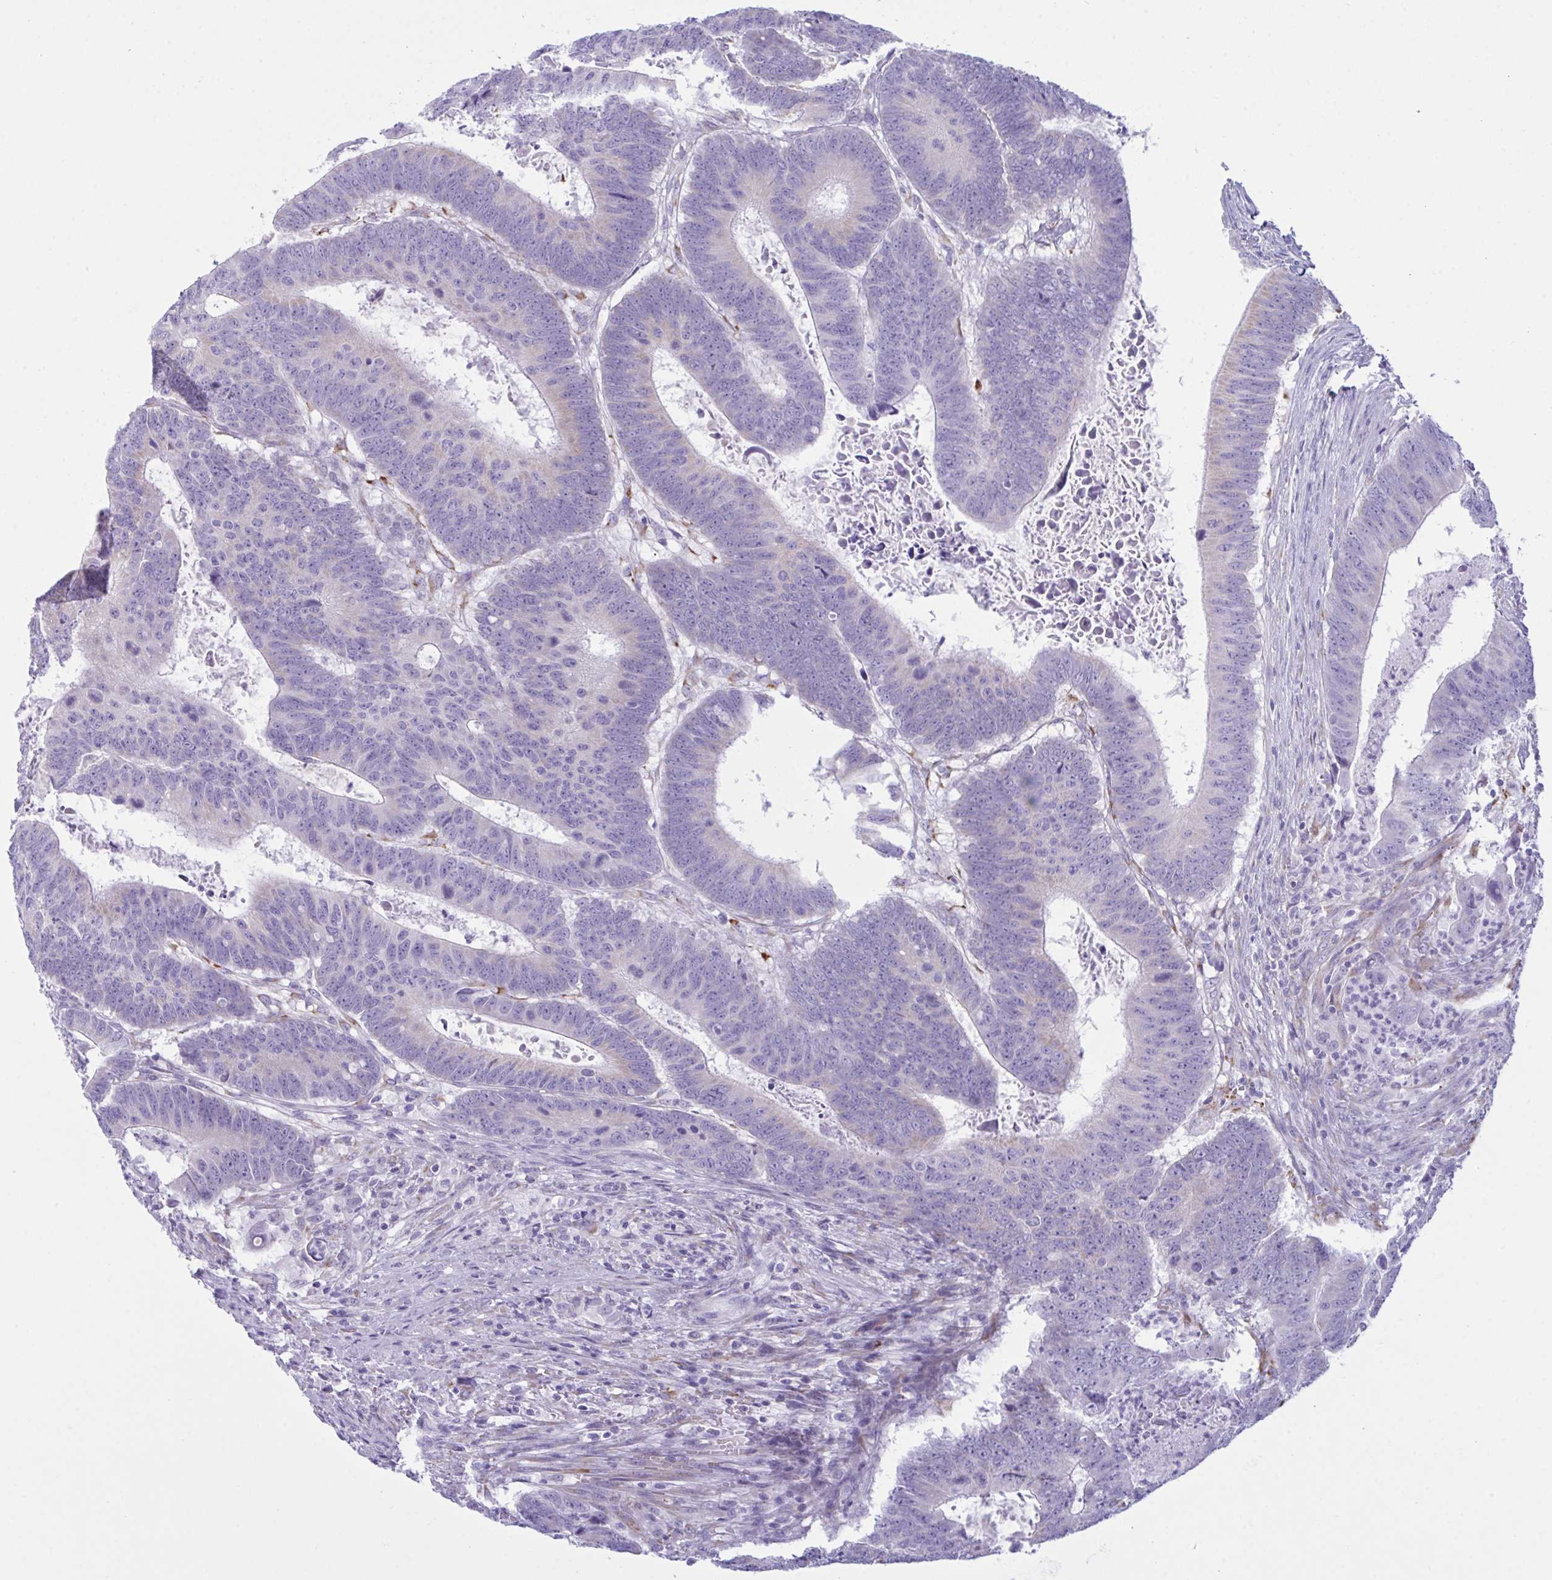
{"staining": {"intensity": "weak", "quantity": "<25%", "location": "cytoplasmic/membranous"}, "tissue": "colorectal cancer", "cell_type": "Tumor cells", "image_type": "cancer", "snomed": [{"axis": "morphology", "description": "Adenocarcinoma, NOS"}, {"axis": "topography", "description": "Colon"}], "caption": "Immunohistochemical staining of human adenocarcinoma (colorectal) demonstrates no significant expression in tumor cells.", "gene": "BBS1", "patient": {"sex": "male", "age": 62}}